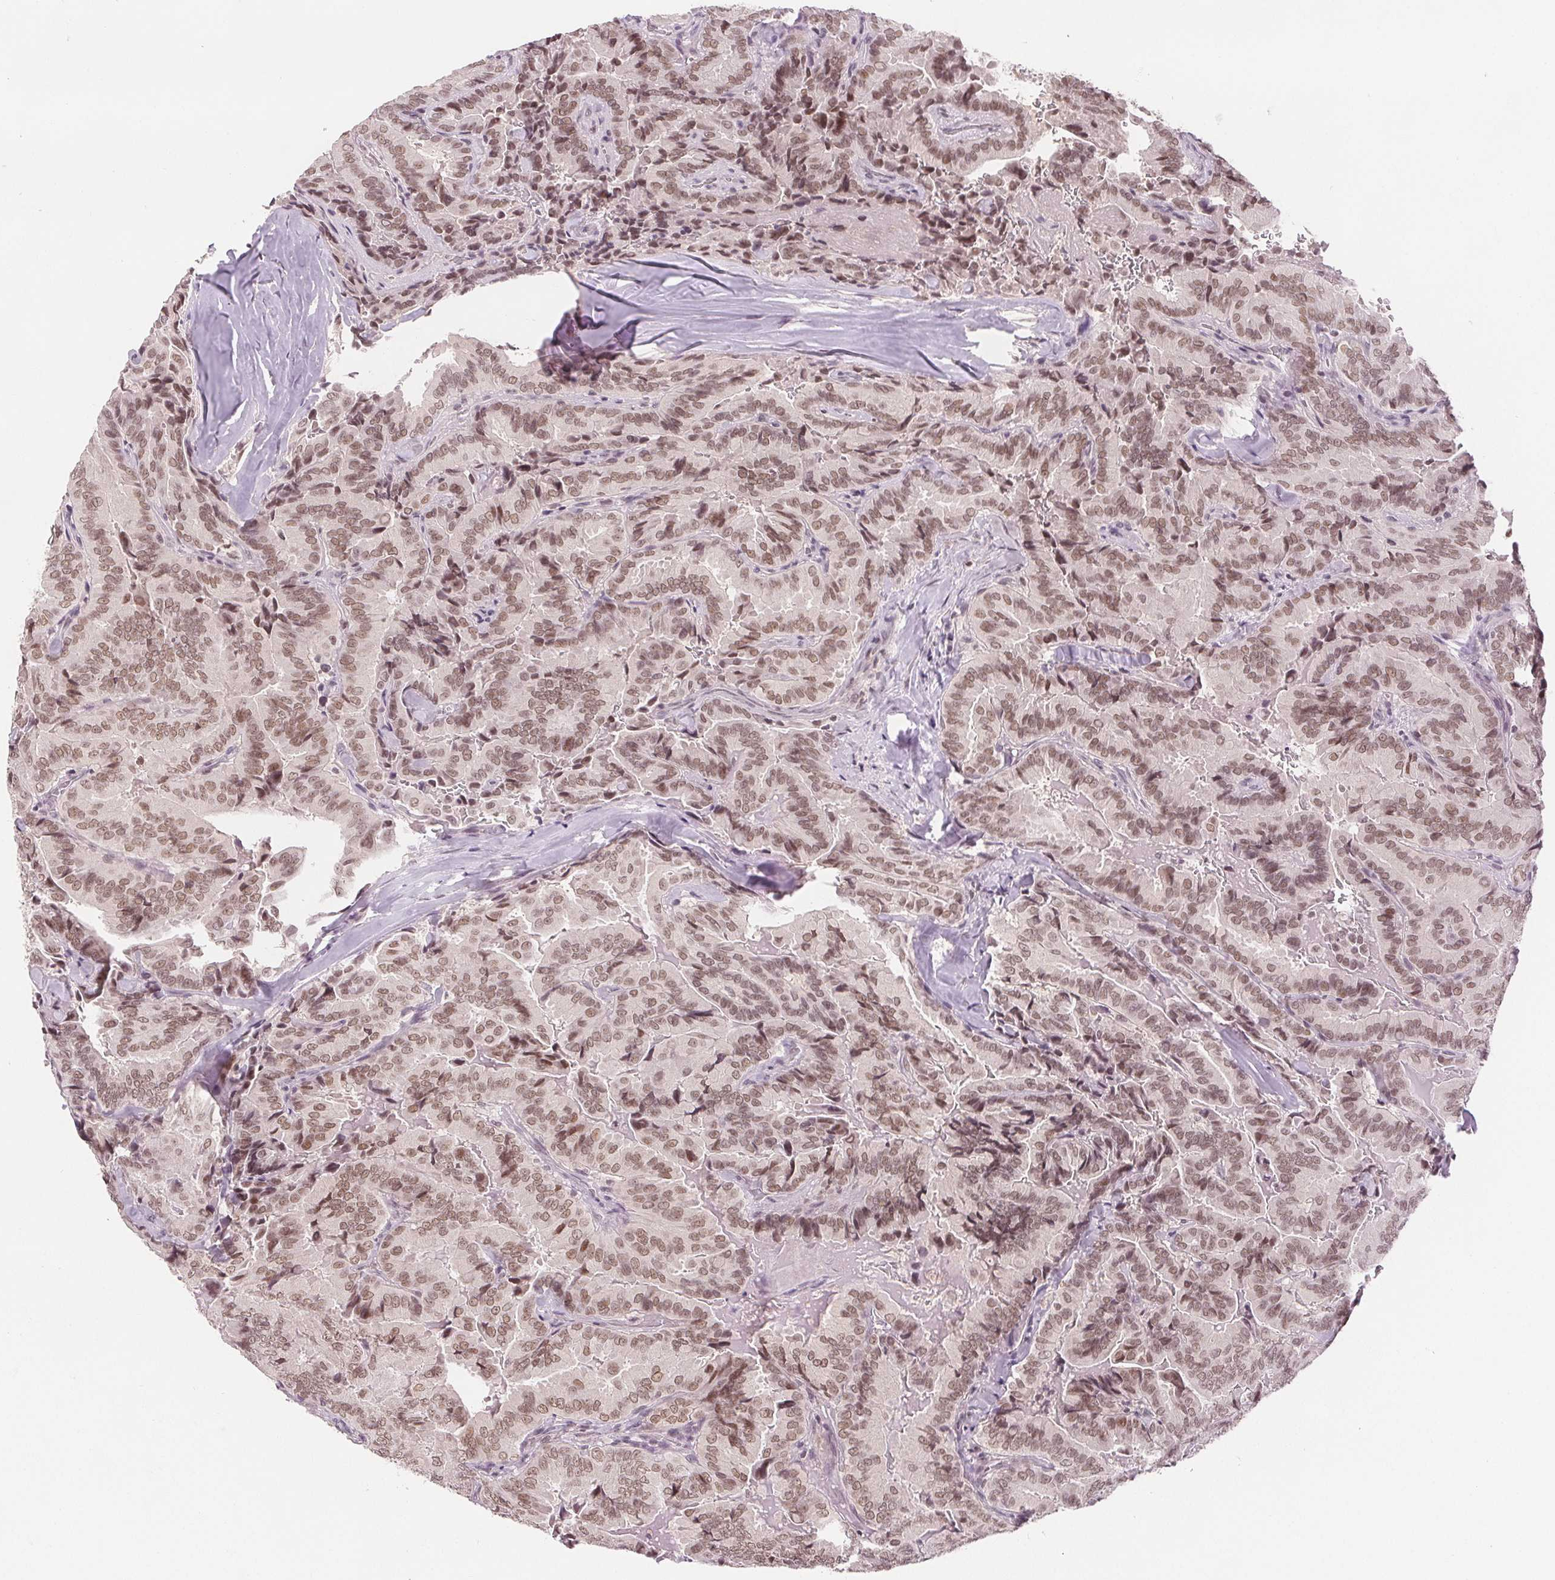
{"staining": {"intensity": "moderate", "quantity": ">75%", "location": "nuclear"}, "tissue": "thyroid cancer", "cell_type": "Tumor cells", "image_type": "cancer", "snomed": [{"axis": "morphology", "description": "Papillary adenocarcinoma, NOS"}, {"axis": "topography", "description": "Thyroid gland"}], "caption": "Immunohistochemical staining of thyroid cancer (papillary adenocarcinoma) demonstrates medium levels of moderate nuclear protein expression in about >75% of tumor cells.", "gene": "DEK", "patient": {"sex": "male", "age": 61}}